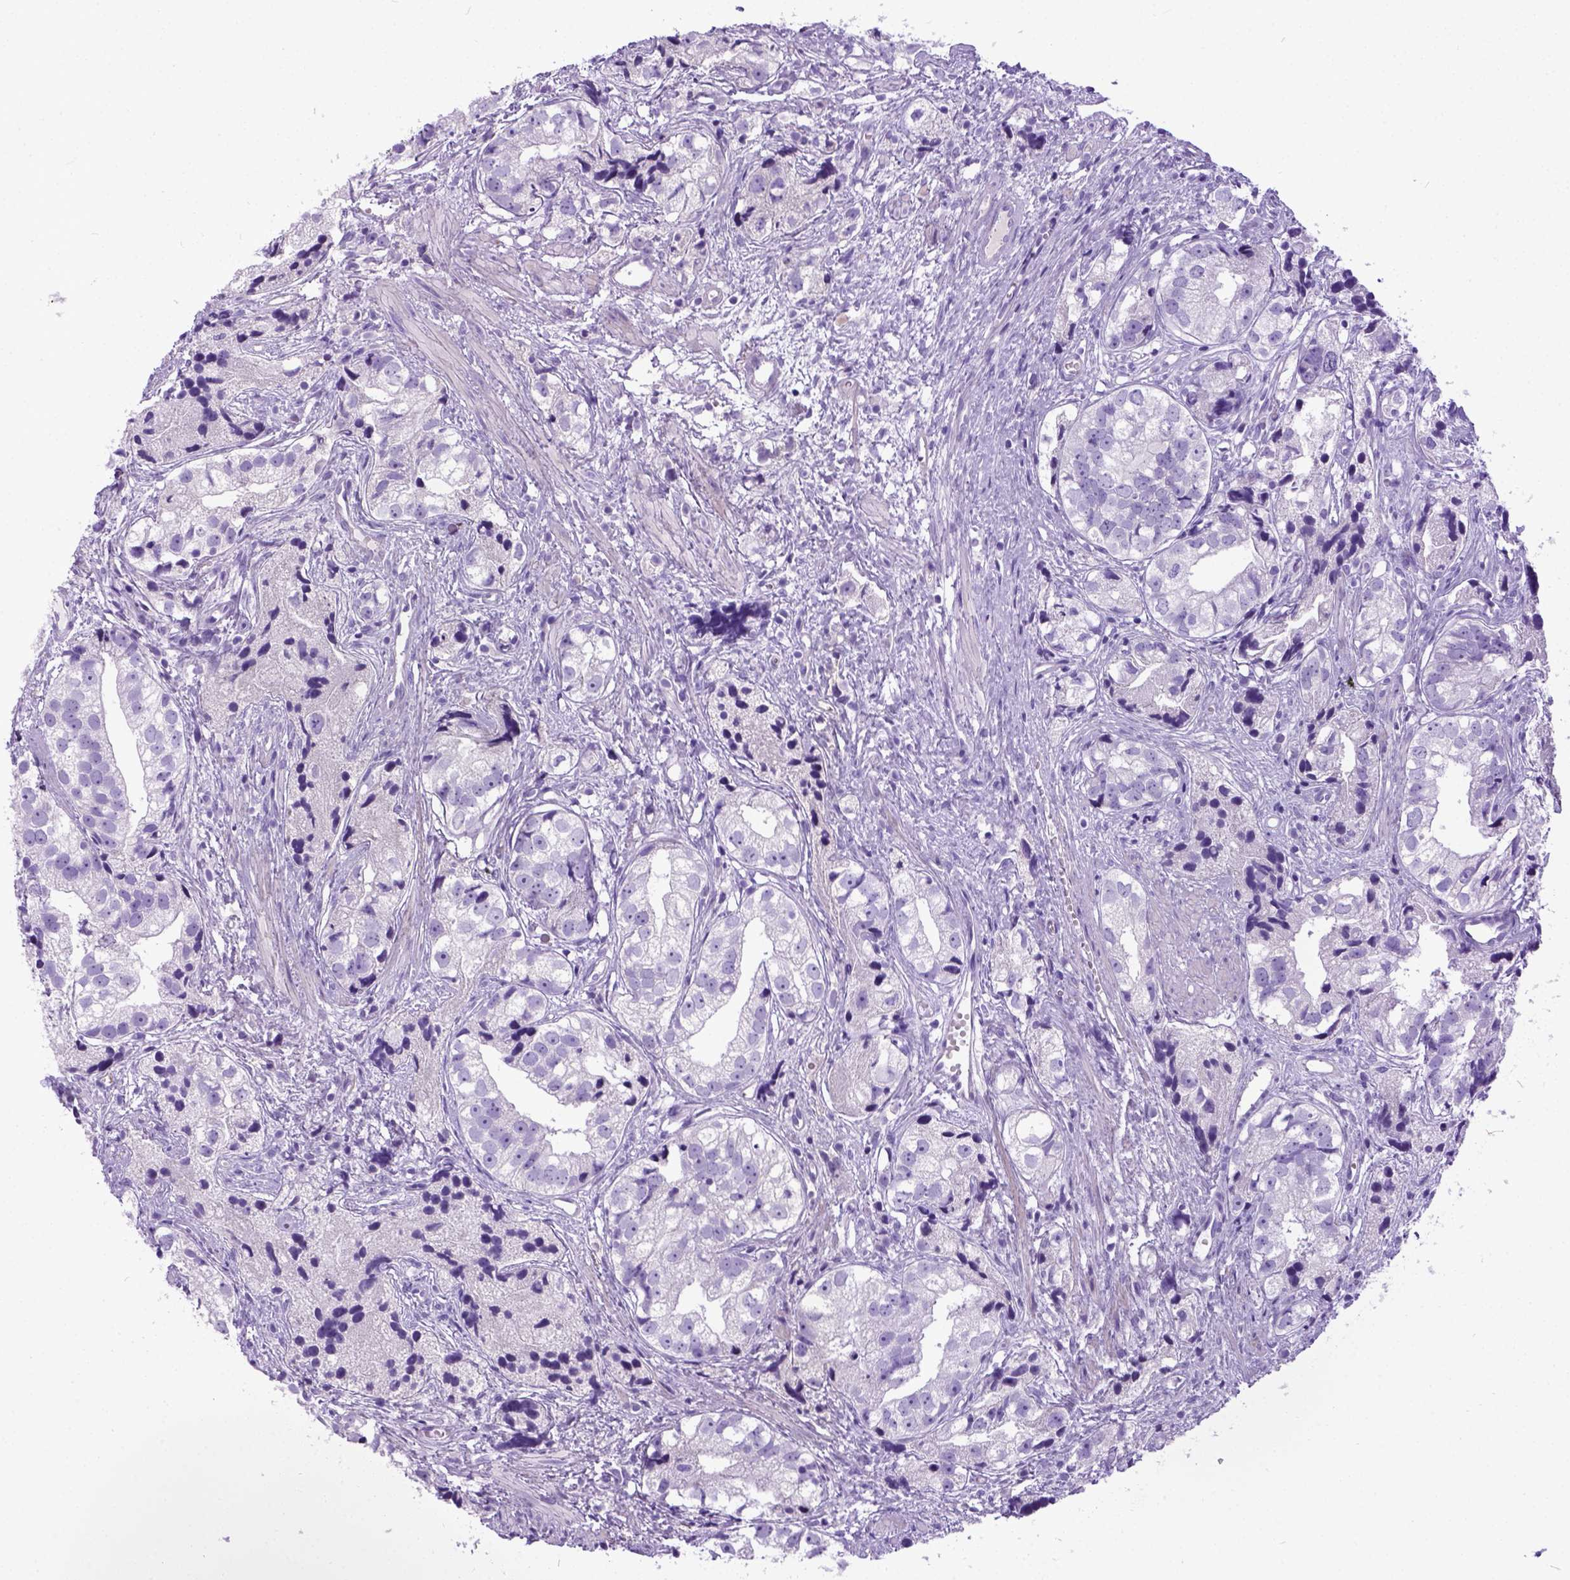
{"staining": {"intensity": "negative", "quantity": "none", "location": "none"}, "tissue": "prostate cancer", "cell_type": "Tumor cells", "image_type": "cancer", "snomed": [{"axis": "morphology", "description": "Adenocarcinoma, High grade"}, {"axis": "topography", "description": "Prostate"}], "caption": "High-grade adenocarcinoma (prostate) was stained to show a protein in brown. There is no significant positivity in tumor cells.", "gene": "IGF2", "patient": {"sex": "male", "age": 68}}